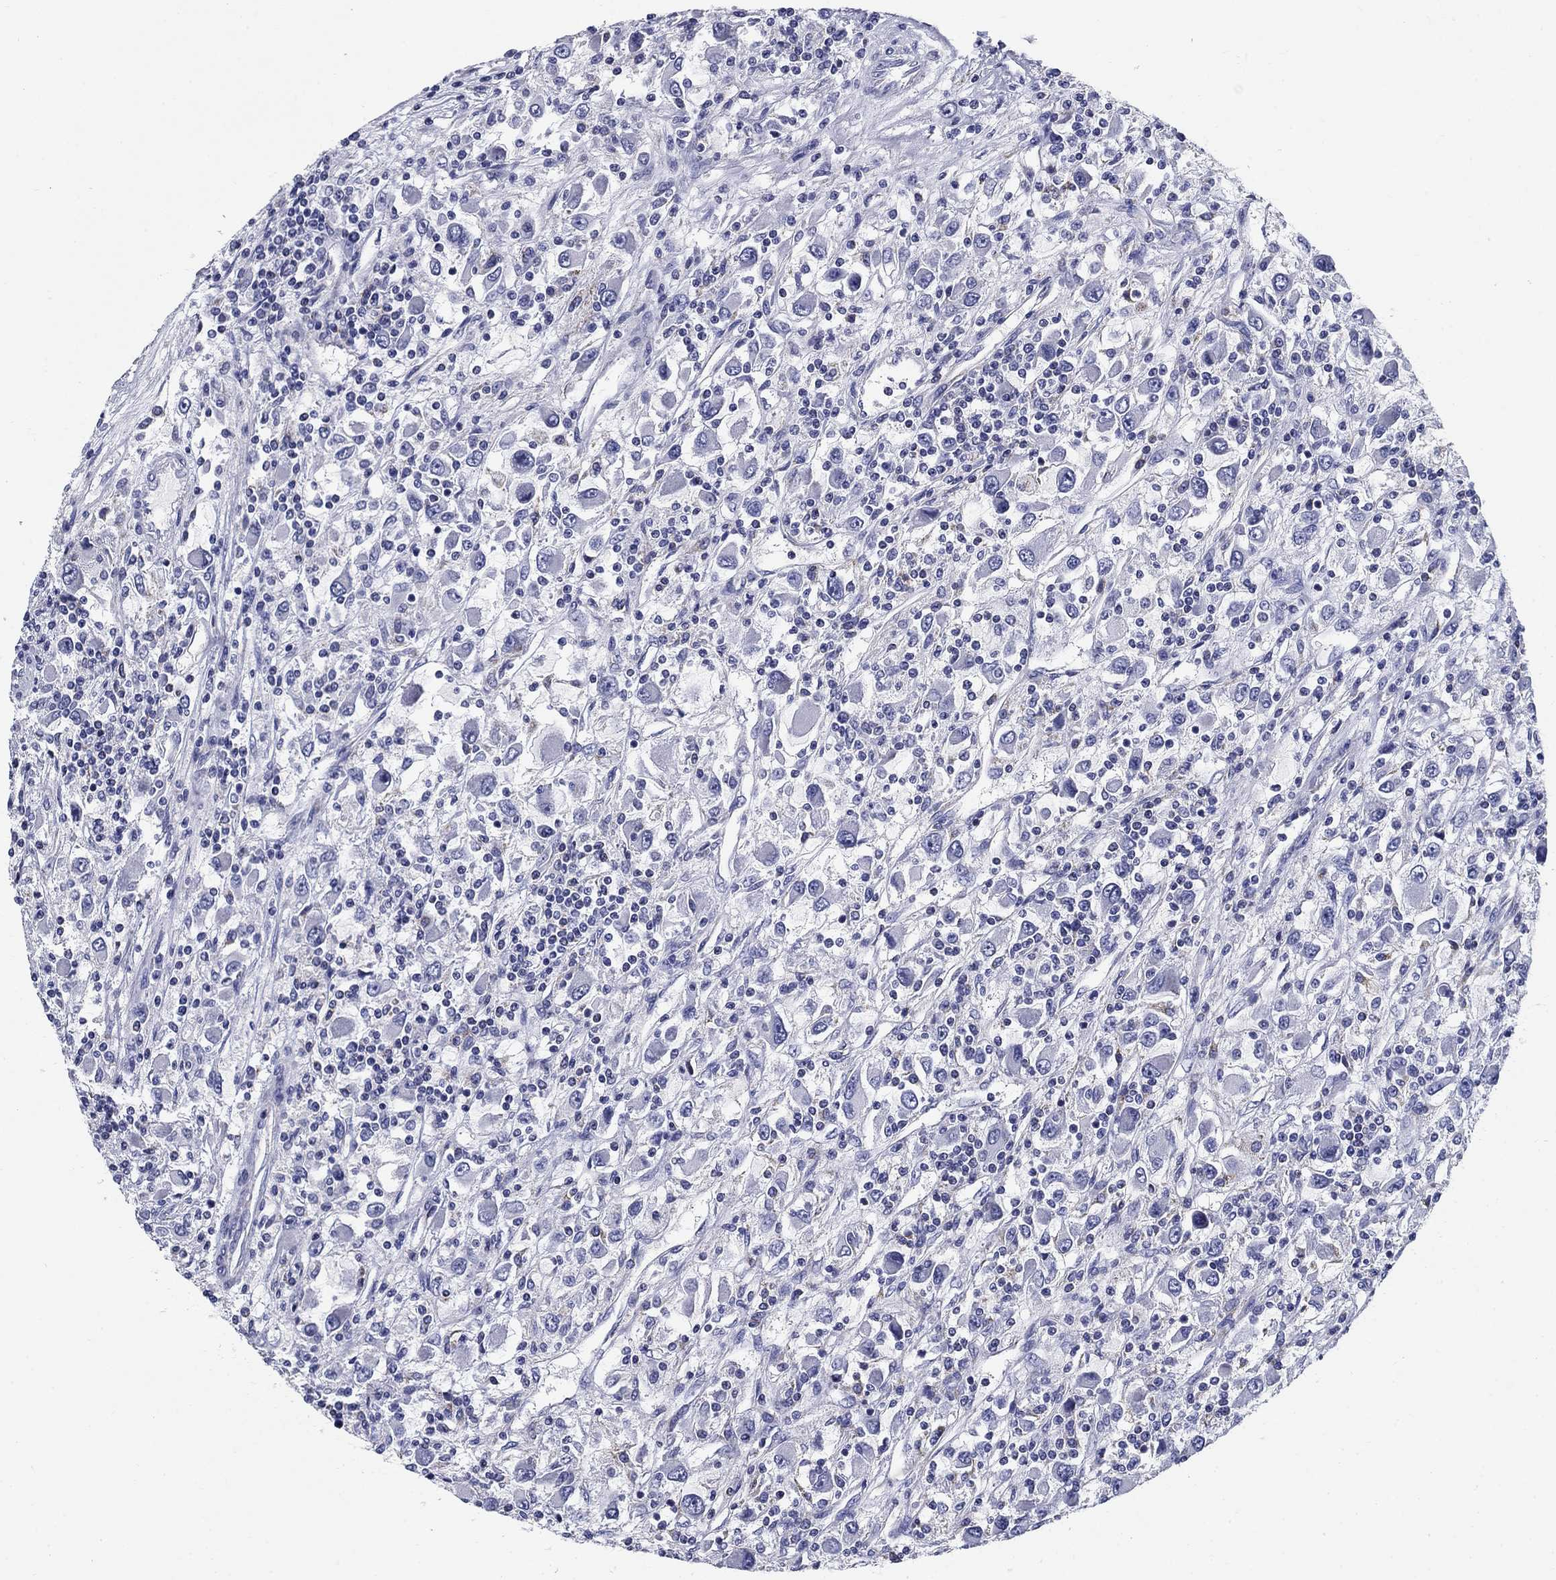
{"staining": {"intensity": "negative", "quantity": "none", "location": "none"}, "tissue": "renal cancer", "cell_type": "Tumor cells", "image_type": "cancer", "snomed": [{"axis": "morphology", "description": "Adenocarcinoma, NOS"}, {"axis": "topography", "description": "Kidney"}], "caption": "A high-resolution photomicrograph shows immunohistochemistry (IHC) staining of renal cancer, which displays no significant staining in tumor cells. (Stains: DAB (3,3'-diaminobenzidine) immunohistochemistry with hematoxylin counter stain, Microscopy: brightfield microscopy at high magnification).", "gene": "UPB1", "patient": {"sex": "female", "age": 67}}